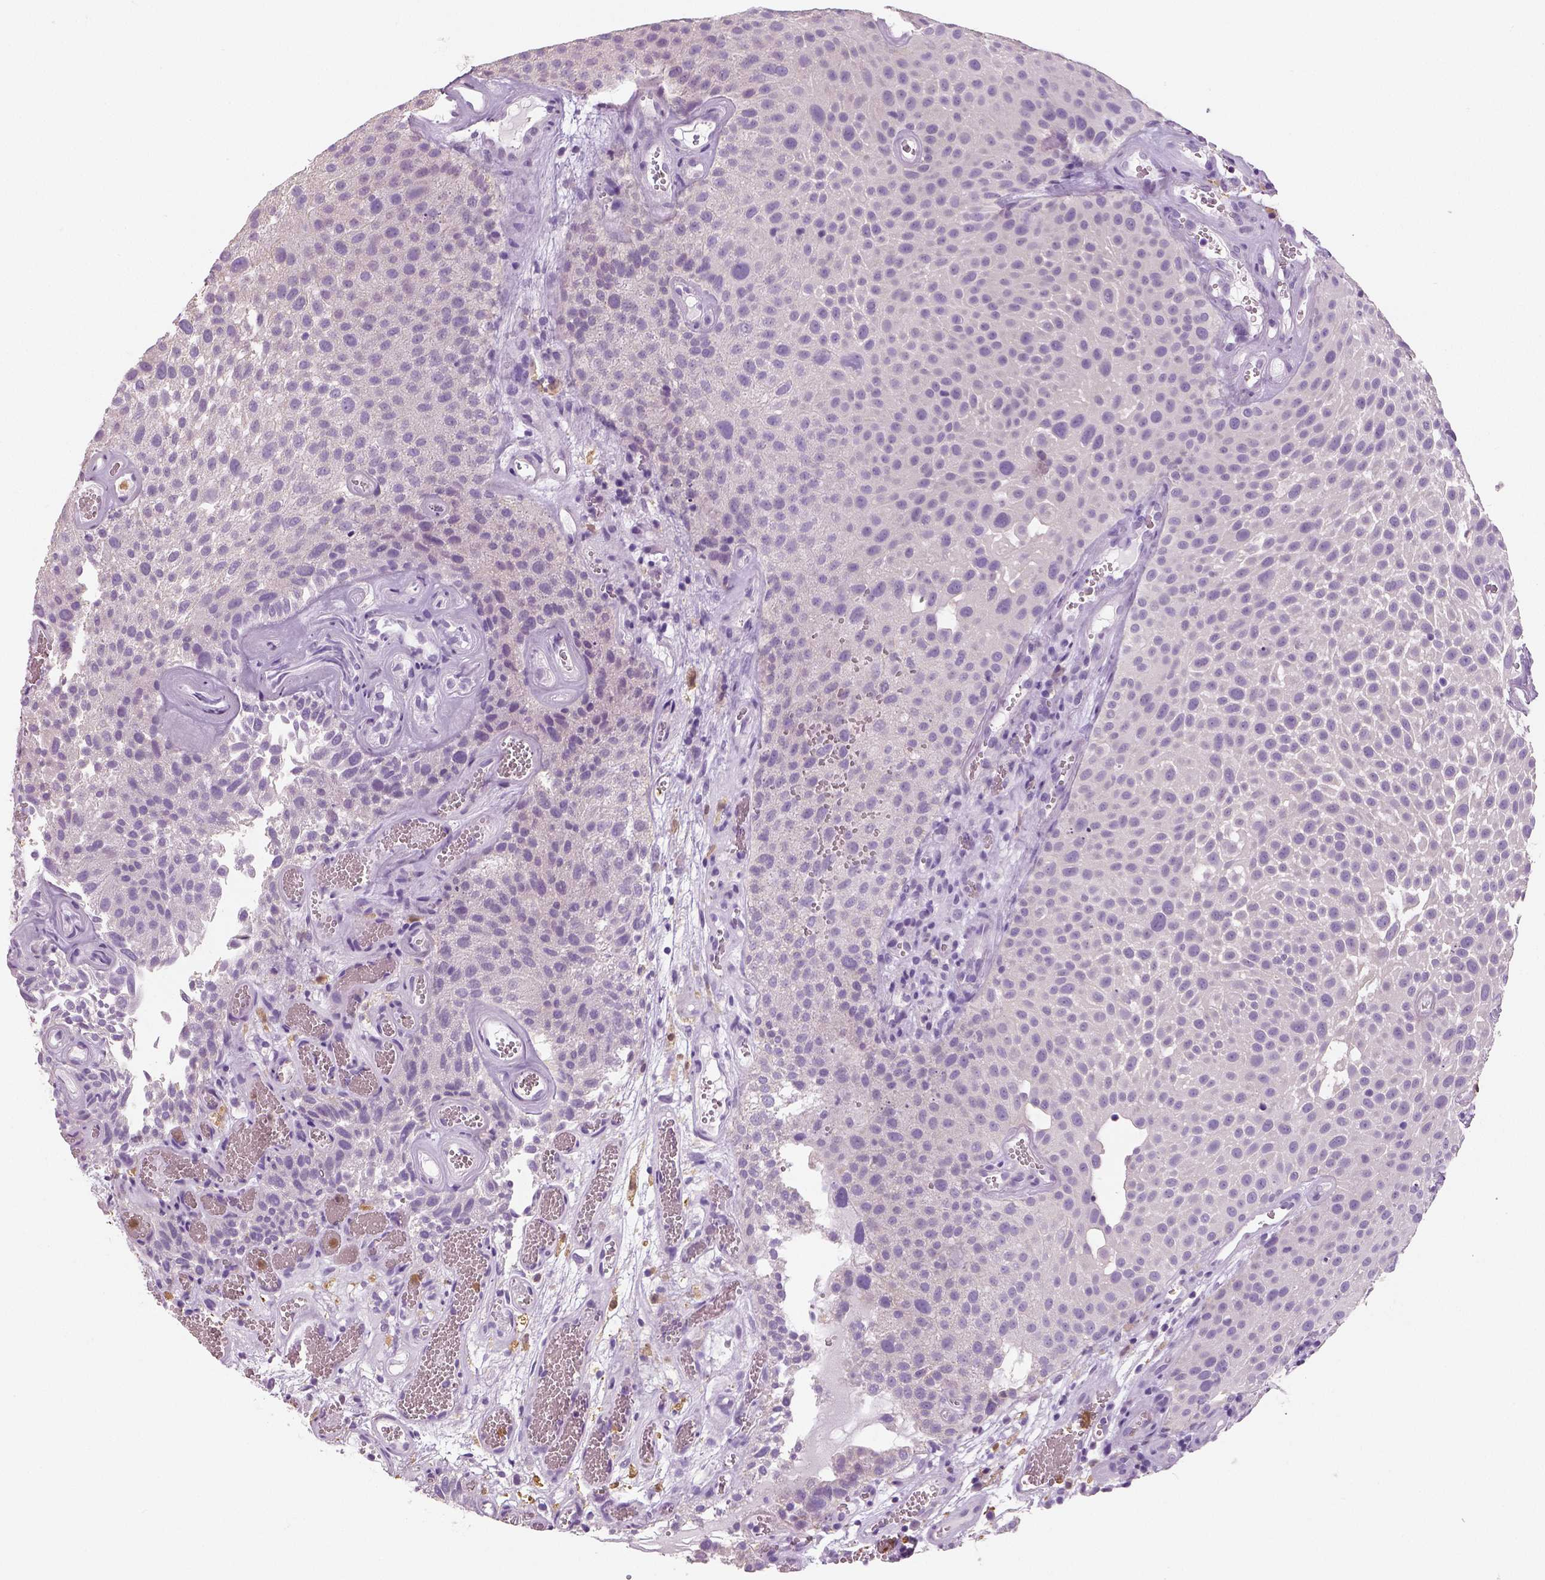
{"staining": {"intensity": "negative", "quantity": "none", "location": "none"}, "tissue": "urothelial cancer", "cell_type": "Tumor cells", "image_type": "cancer", "snomed": [{"axis": "morphology", "description": "Urothelial carcinoma, Low grade"}, {"axis": "topography", "description": "Urinary bladder"}], "caption": "Immunohistochemical staining of urothelial carcinoma (low-grade) exhibits no significant expression in tumor cells. (Immunohistochemistry, brightfield microscopy, high magnification).", "gene": "NECAB2", "patient": {"sex": "male", "age": 72}}